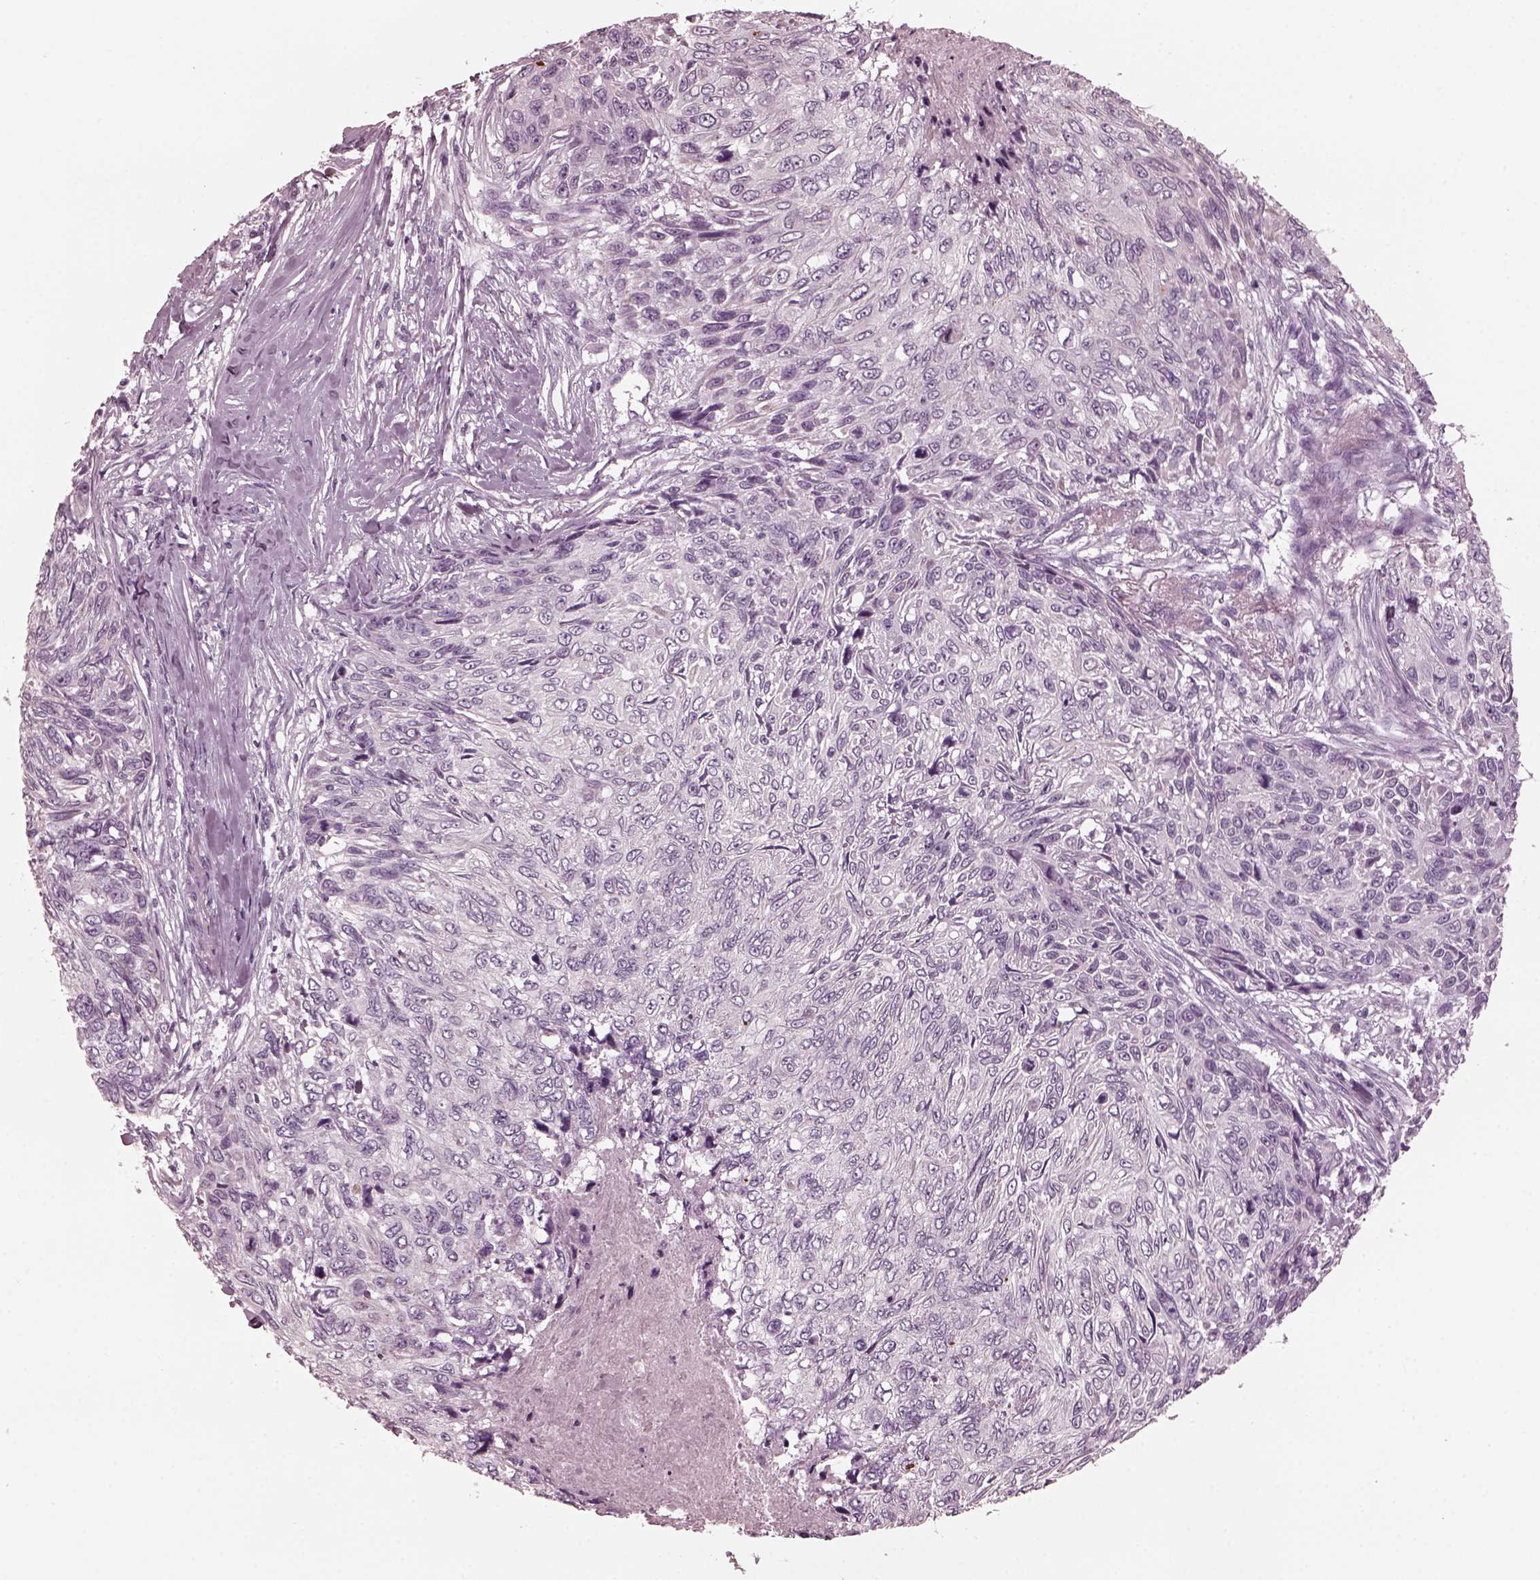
{"staining": {"intensity": "negative", "quantity": "none", "location": "none"}, "tissue": "skin cancer", "cell_type": "Tumor cells", "image_type": "cancer", "snomed": [{"axis": "morphology", "description": "Squamous cell carcinoma, NOS"}, {"axis": "topography", "description": "Skin"}], "caption": "Immunohistochemistry image of human skin cancer (squamous cell carcinoma) stained for a protein (brown), which exhibits no positivity in tumor cells.", "gene": "GRM6", "patient": {"sex": "male", "age": 92}}